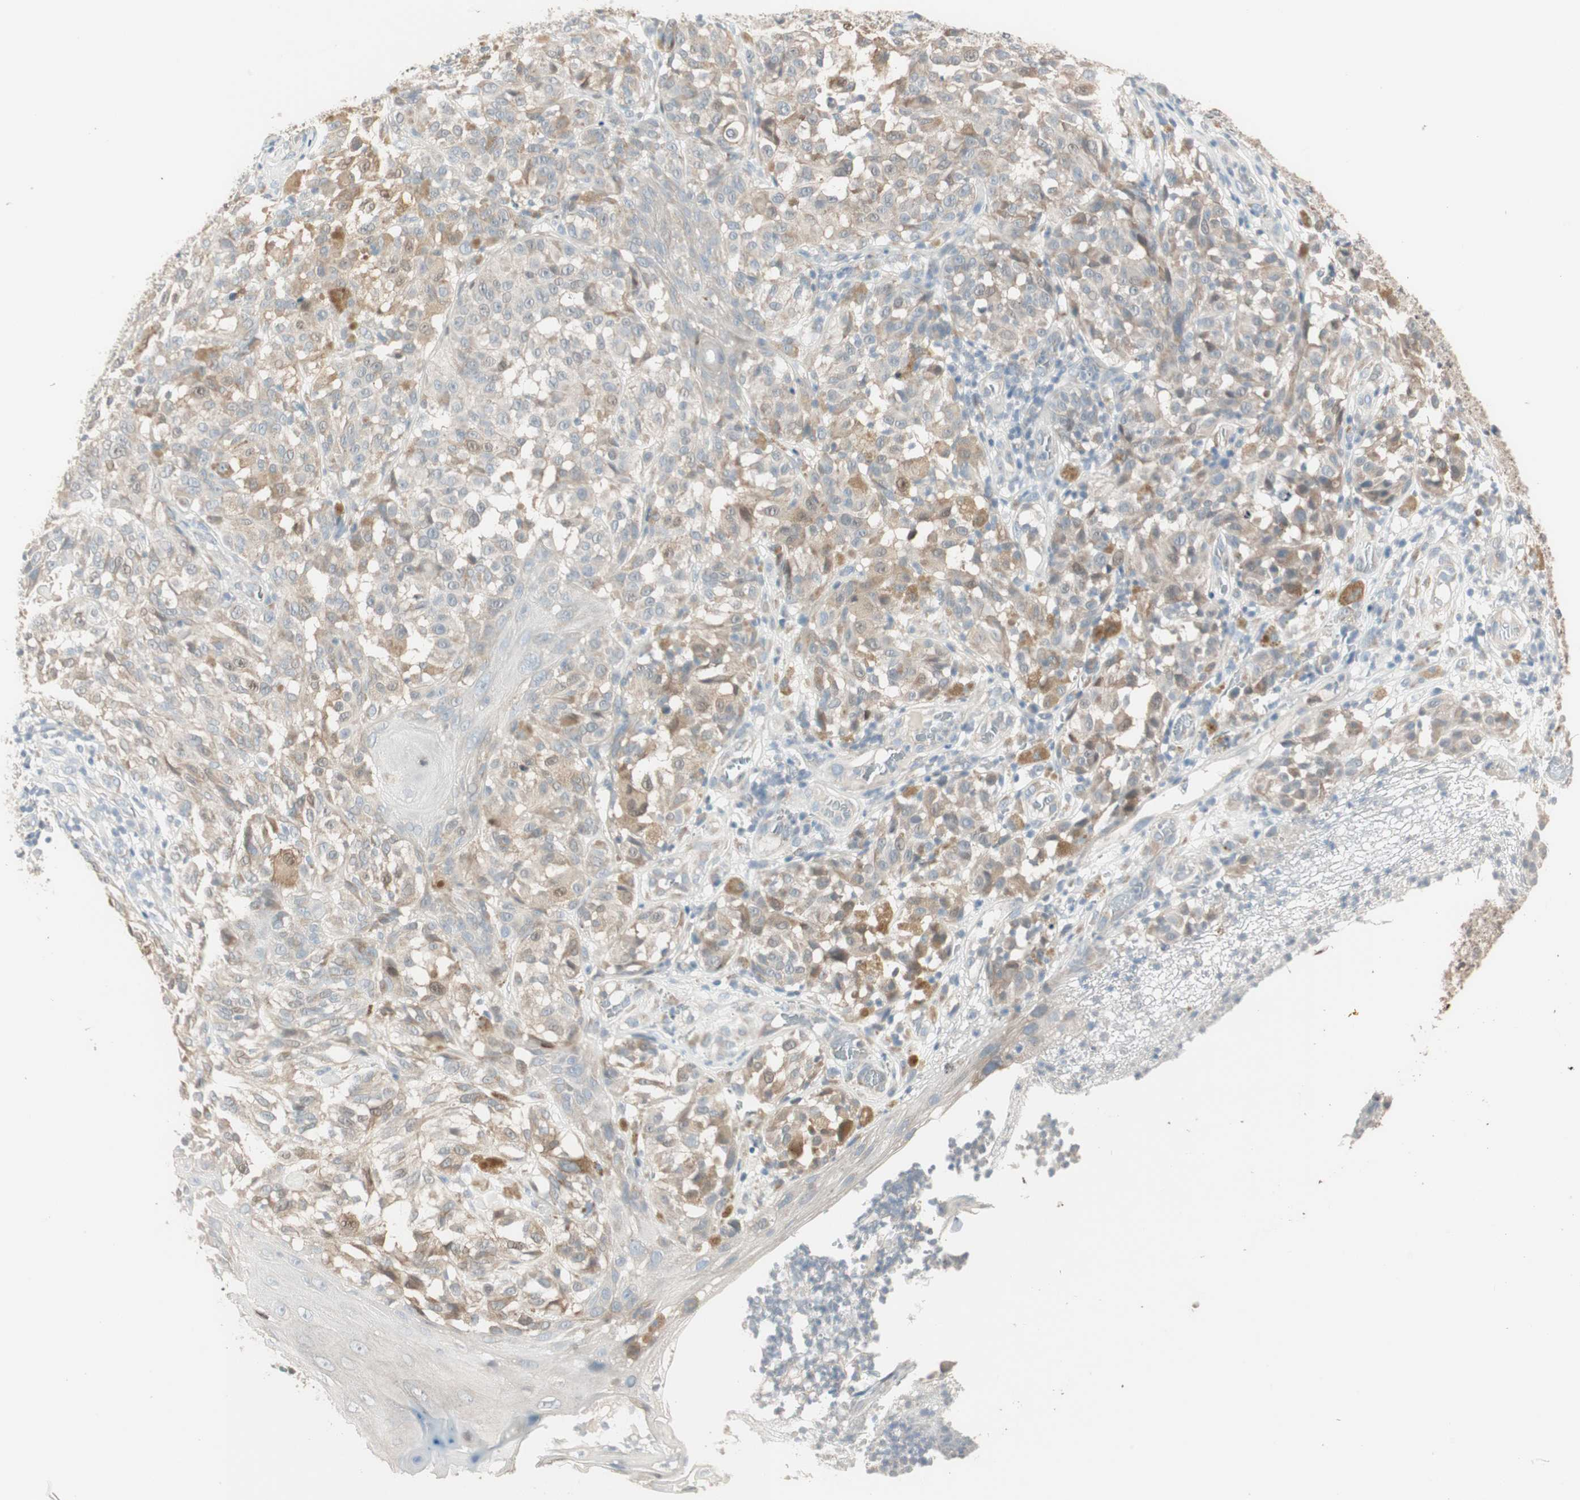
{"staining": {"intensity": "moderate", "quantity": ">75%", "location": "cytoplasmic/membranous,nuclear"}, "tissue": "melanoma", "cell_type": "Tumor cells", "image_type": "cancer", "snomed": [{"axis": "morphology", "description": "Malignant melanoma, NOS"}, {"axis": "topography", "description": "Skin"}], "caption": "Human melanoma stained for a protein (brown) demonstrates moderate cytoplasmic/membranous and nuclear positive staining in about >75% of tumor cells.", "gene": "PDZK1", "patient": {"sex": "female", "age": 46}}